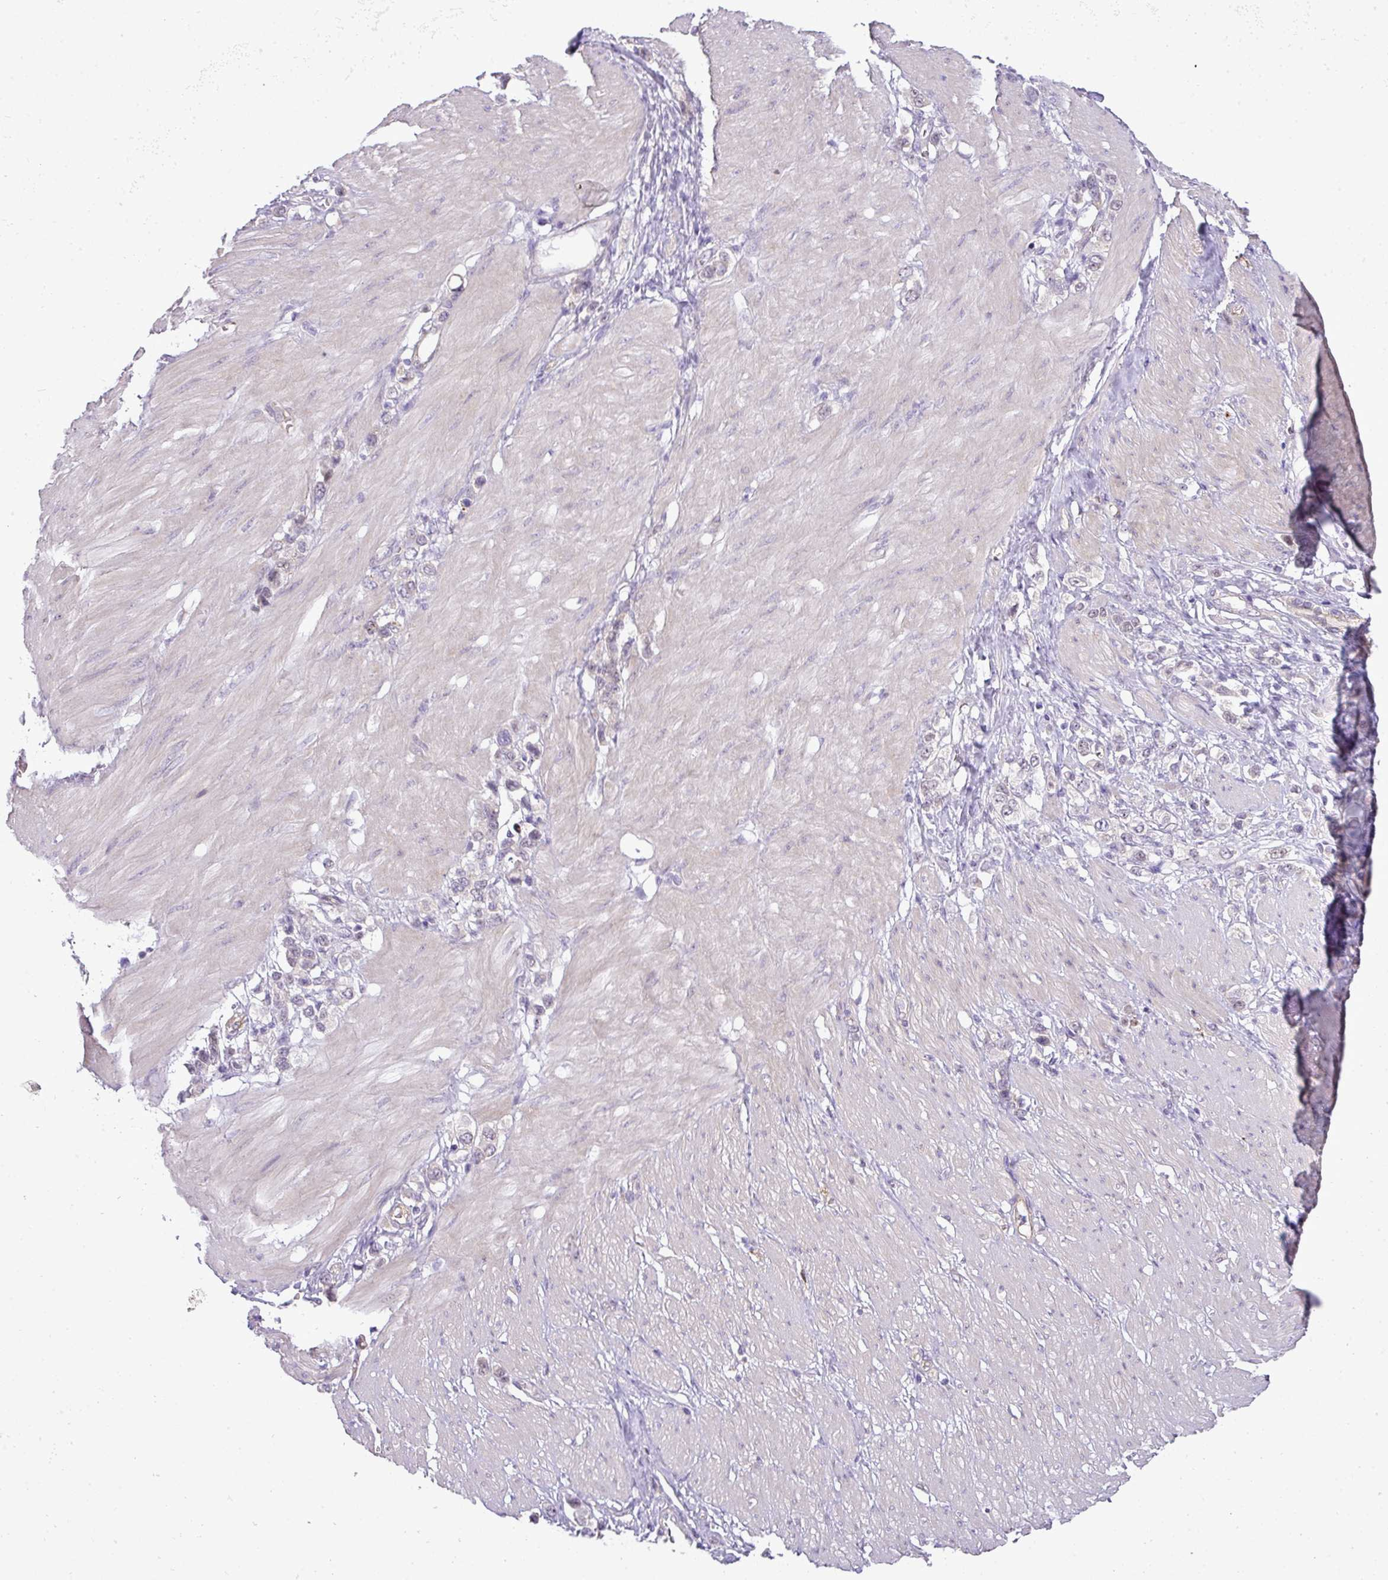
{"staining": {"intensity": "negative", "quantity": "none", "location": "none"}, "tissue": "stomach cancer", "cell_type": "Tumor cells", "image_type": "cancer", "snomed": [{"axis": "morphology", "description": "Normal tissue, NOS"}, {"axis": "morphology", "description": "Adenocarcinoma, NOS"}, {"axis": "topography", "description": "Stomach, upper"}, {"axis": "topography", "description": "Stomach"}], "caption": "Immunohistochemistry (IHC) photomicrograph of neoplastic tissue: human stomach cancer stained with DAB (3,3'-diaminobenzidine) reveals no significant protein staining in tumor cells.", "gene": "MAK16", "patient": {"sex": "female", "age": 65}}